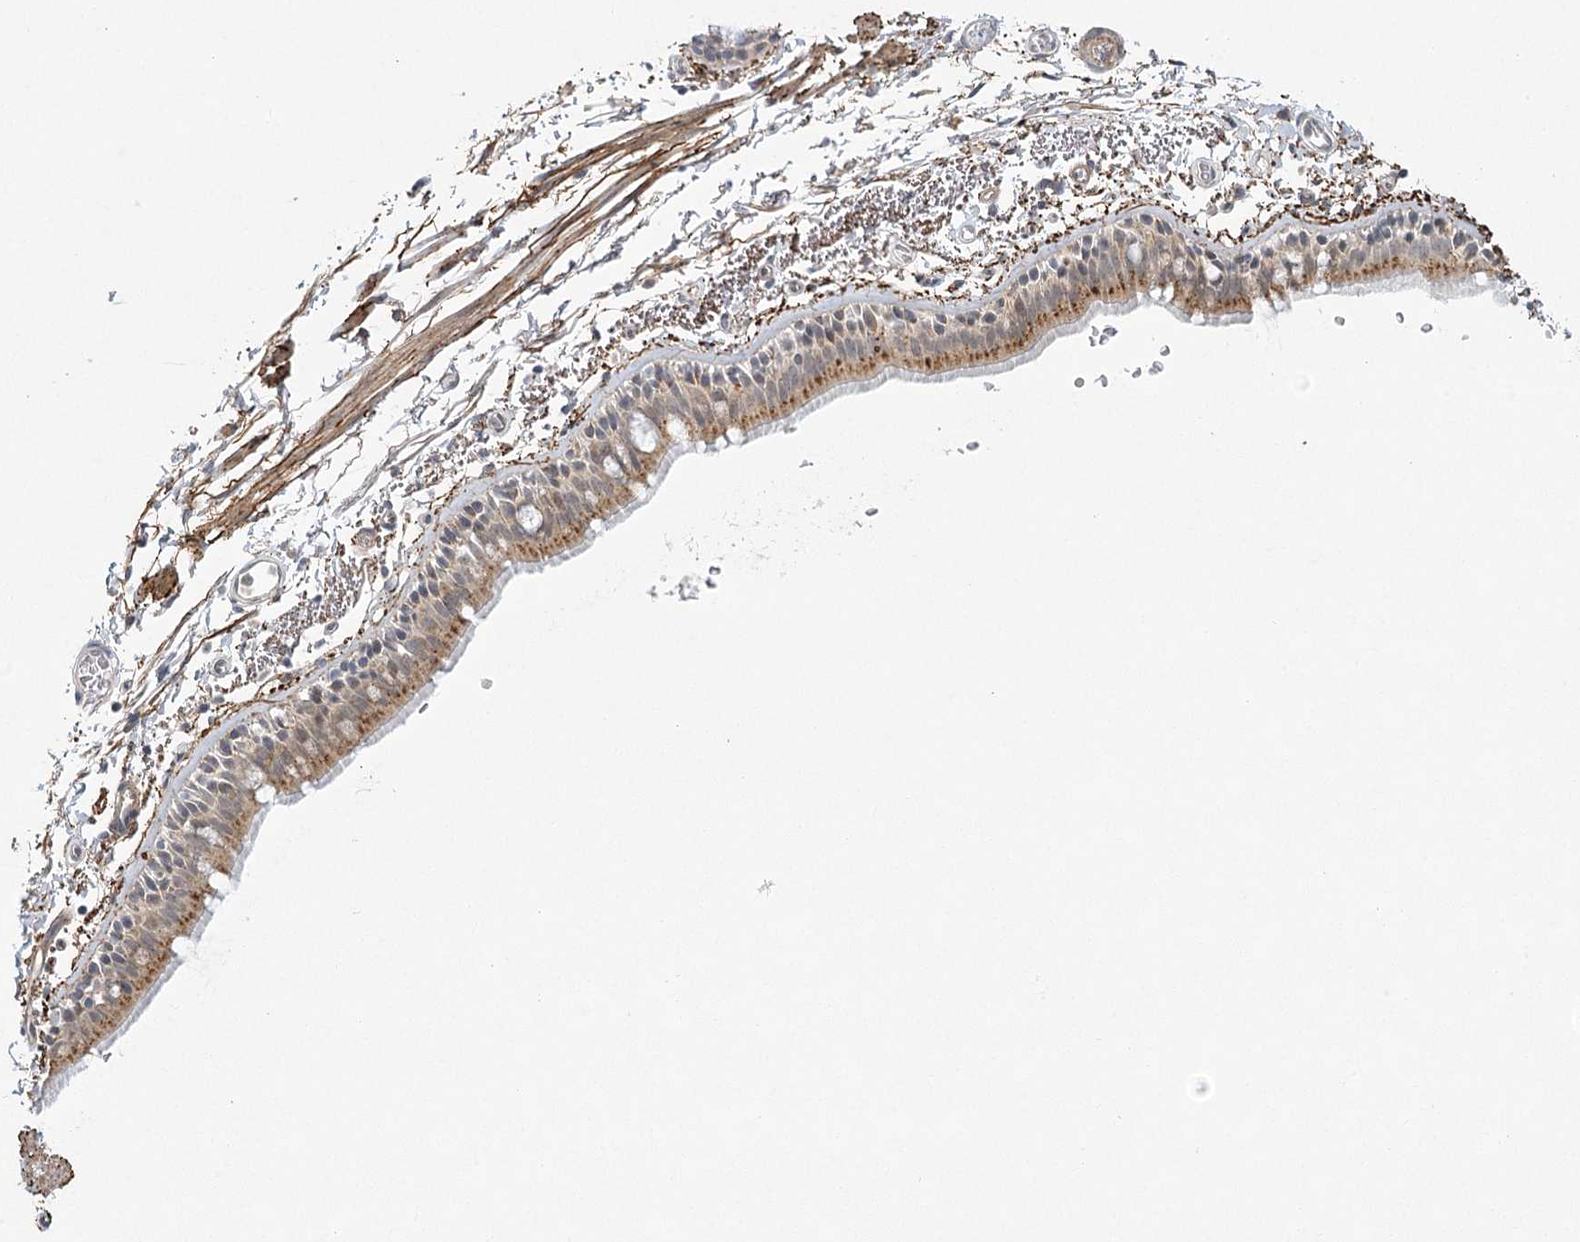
{"staining": {"intensity": "moderate", "quantity": ">75%", "location": "cytoplasmic/membranous"}, "tissue": "bronchus", "cell_type": "Respiratory epithelial cells", "image_type": "normal", "snomed": [{"axis": "morphology", "description": "Normal tissue, NOS"}, {"axis": "topography", "description": "Lymph node"}, {"axis": "topography", "description": "Bronchus"}], "caption": "A medium amount of moderate cytoplasmic/membranous expression is present in approximately >75% of respiratory epithelial cells in unremarkable bronchus.", "gene": "MED28", "patient": {"sex": "female", "age": 70}}